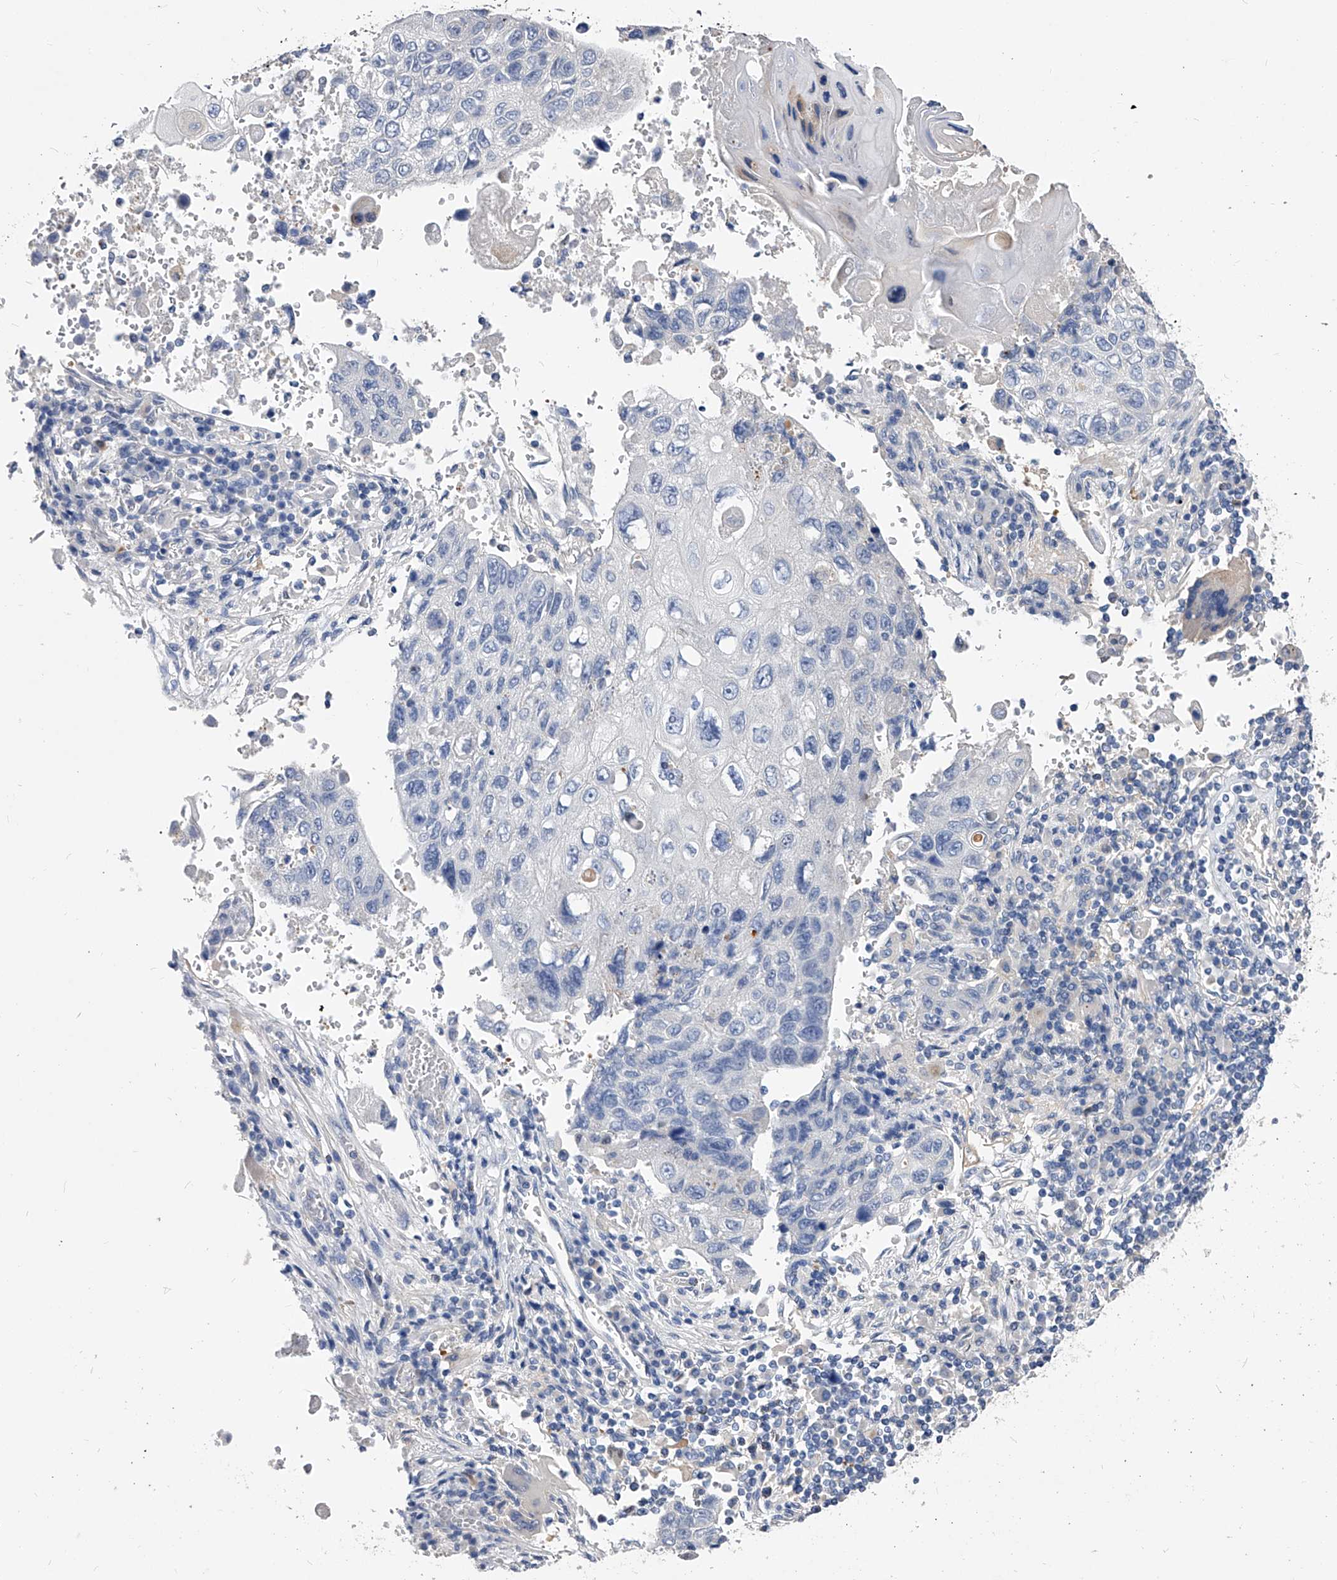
{"staining": {"intensity": "negative", "quantity": "none", "location": "none"}, "tissue": "lung cancer", "cell_type": "Tumor cells", "image_type": "cancer", "snomed": [{"axis": "morphology", "description": "Squamous cell carcinoma, NOS"}, {"axis": "topography", "description": "Lung"}], "caption": "DAB (3,3'-diaminobenzidine) immunohistochemical staining of human squamous cell carcinoma (lung) reveals no significant staining in tumor cells. Brightfield microscopy of immunohistochemistry (IHC) stained with DAB (3,3'-diaminobenzidine) (brown) and hematoxylin (blue), captured at high magnification.", "gene": "APEH", "patient": {"sex": "male", "age": 61}}